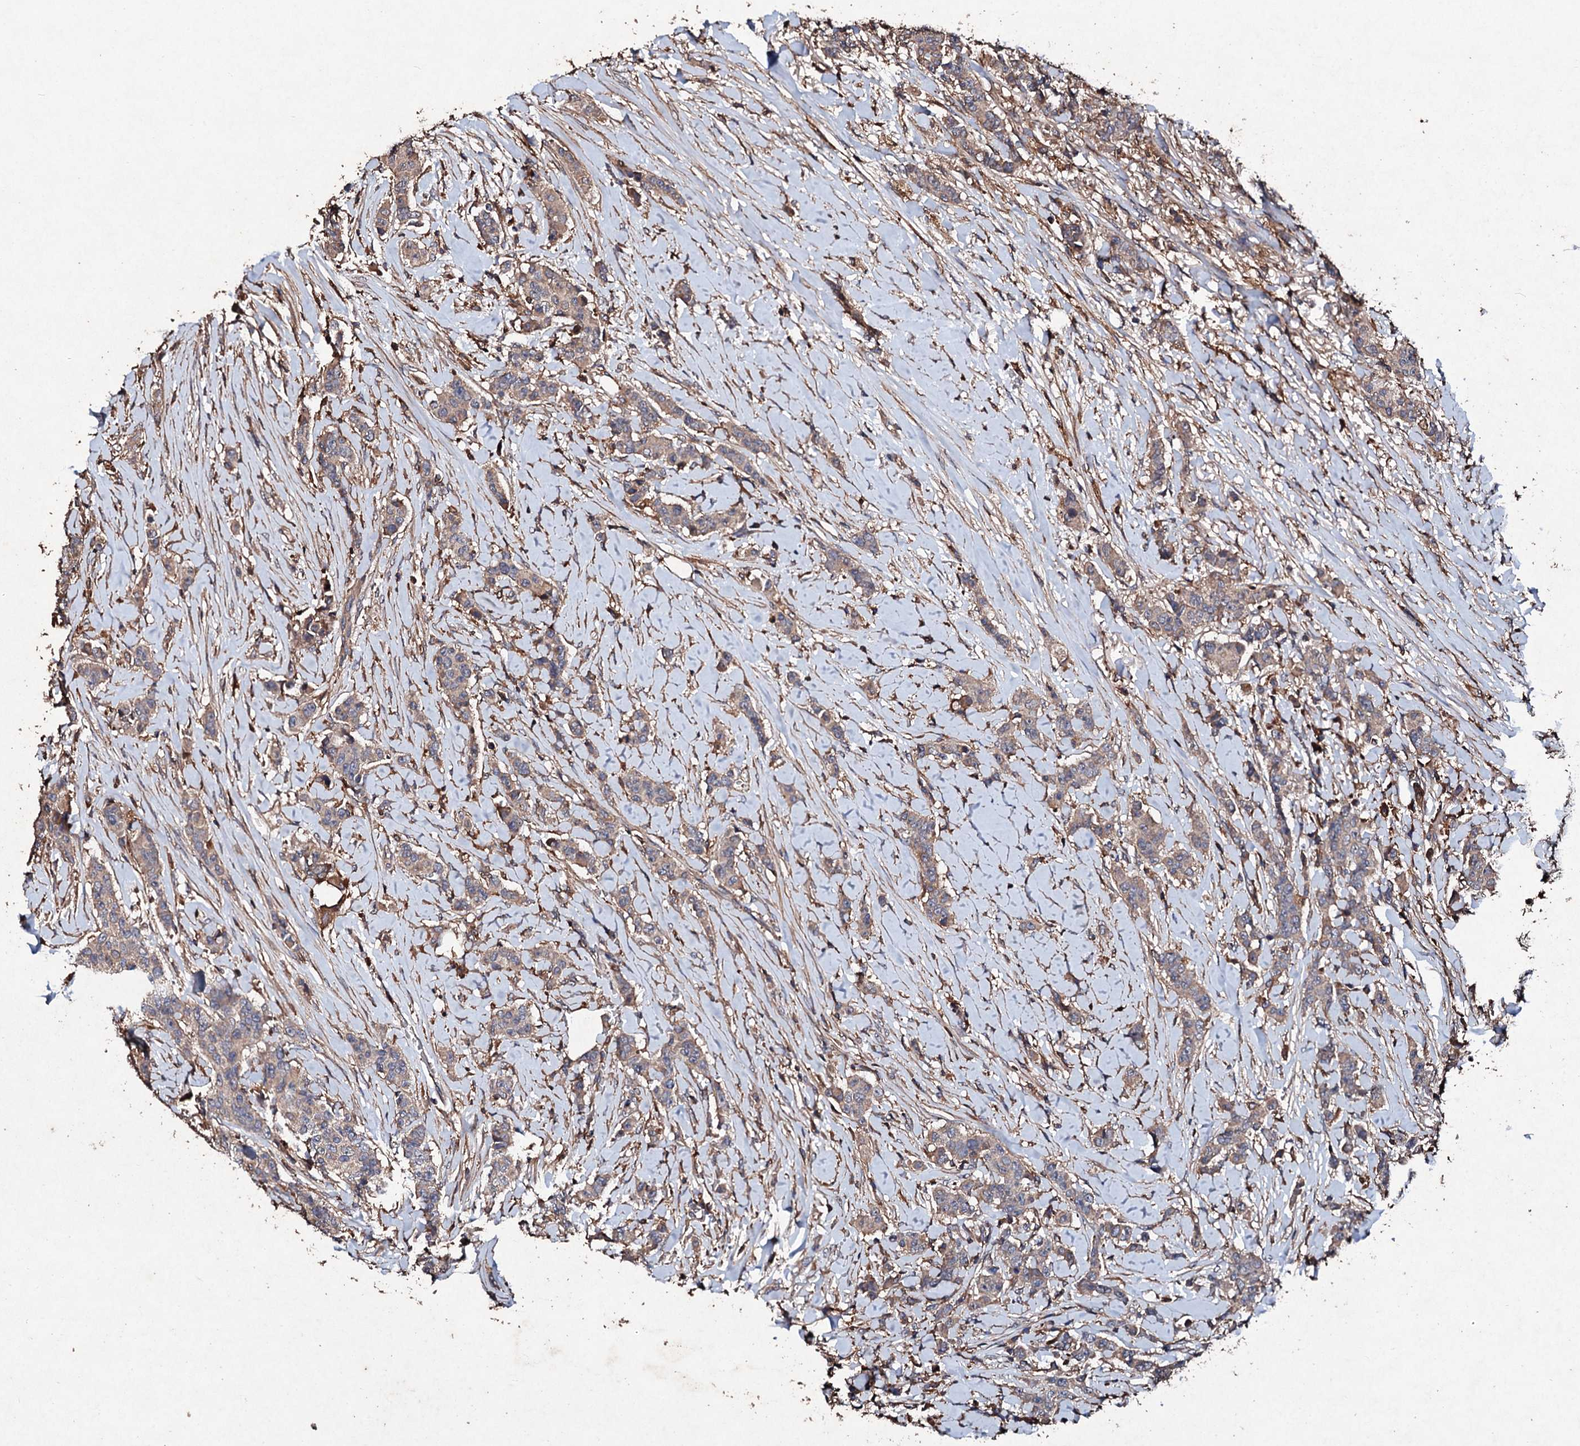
{"staining": {"intensity": "weak", "quantity": ">75%", "location": "cytoplasmic/membranous"}, "tissue": "breast cancer", "cell_type": "Tumor cells", "image_type": "cancer", "snomed": [{"axis": "morphology", "description": "Duct carcinoma"}, {"axis": "topography", "description": "Breast"}], "caption": "Weak cytoplasmic/membranous expression for a protein is identified in approximately >75% of tumor cells of breast invasive ductal carcinoma using immunohistochemistry.", "gene": "KERA", "patient": {"sex": "female", "age": 40}}